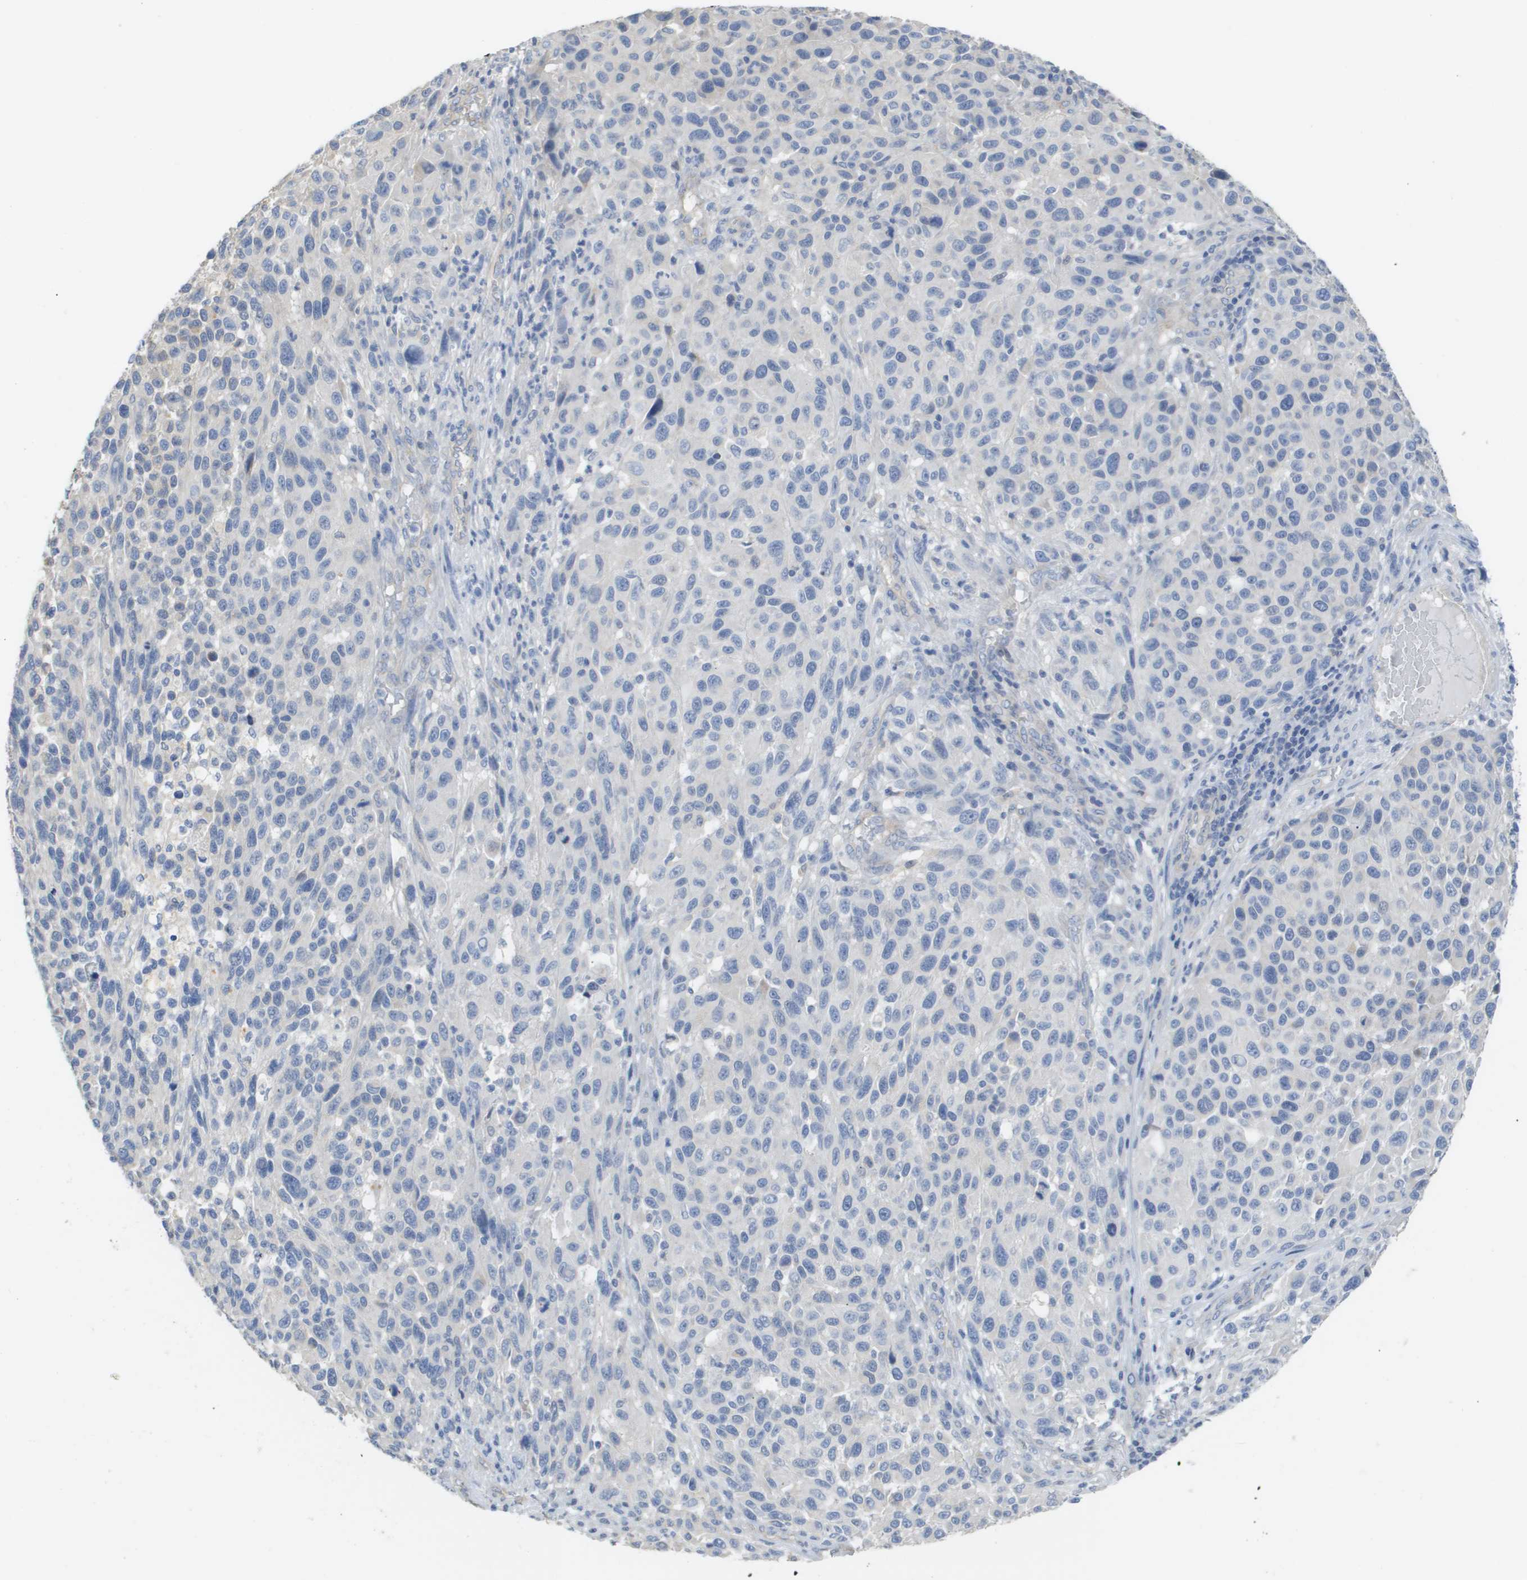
{"staining": {"intensity": "negative", "quantity": "none", "location": "none"}, "tissue": "melanoma", "cell_type": "Tumor cells", "image_type": "cancer", "snomed": [{"axis": "morphology", "description": "Malignant melanoma, Metastatic site"}, {"axis": "topography", "description": "Lymph node"}], "caption": "Tumor cells are negative for protein expression in human melanoma.", "gene": "MYL3", "patient": {"sex": "male", "age": 61}}